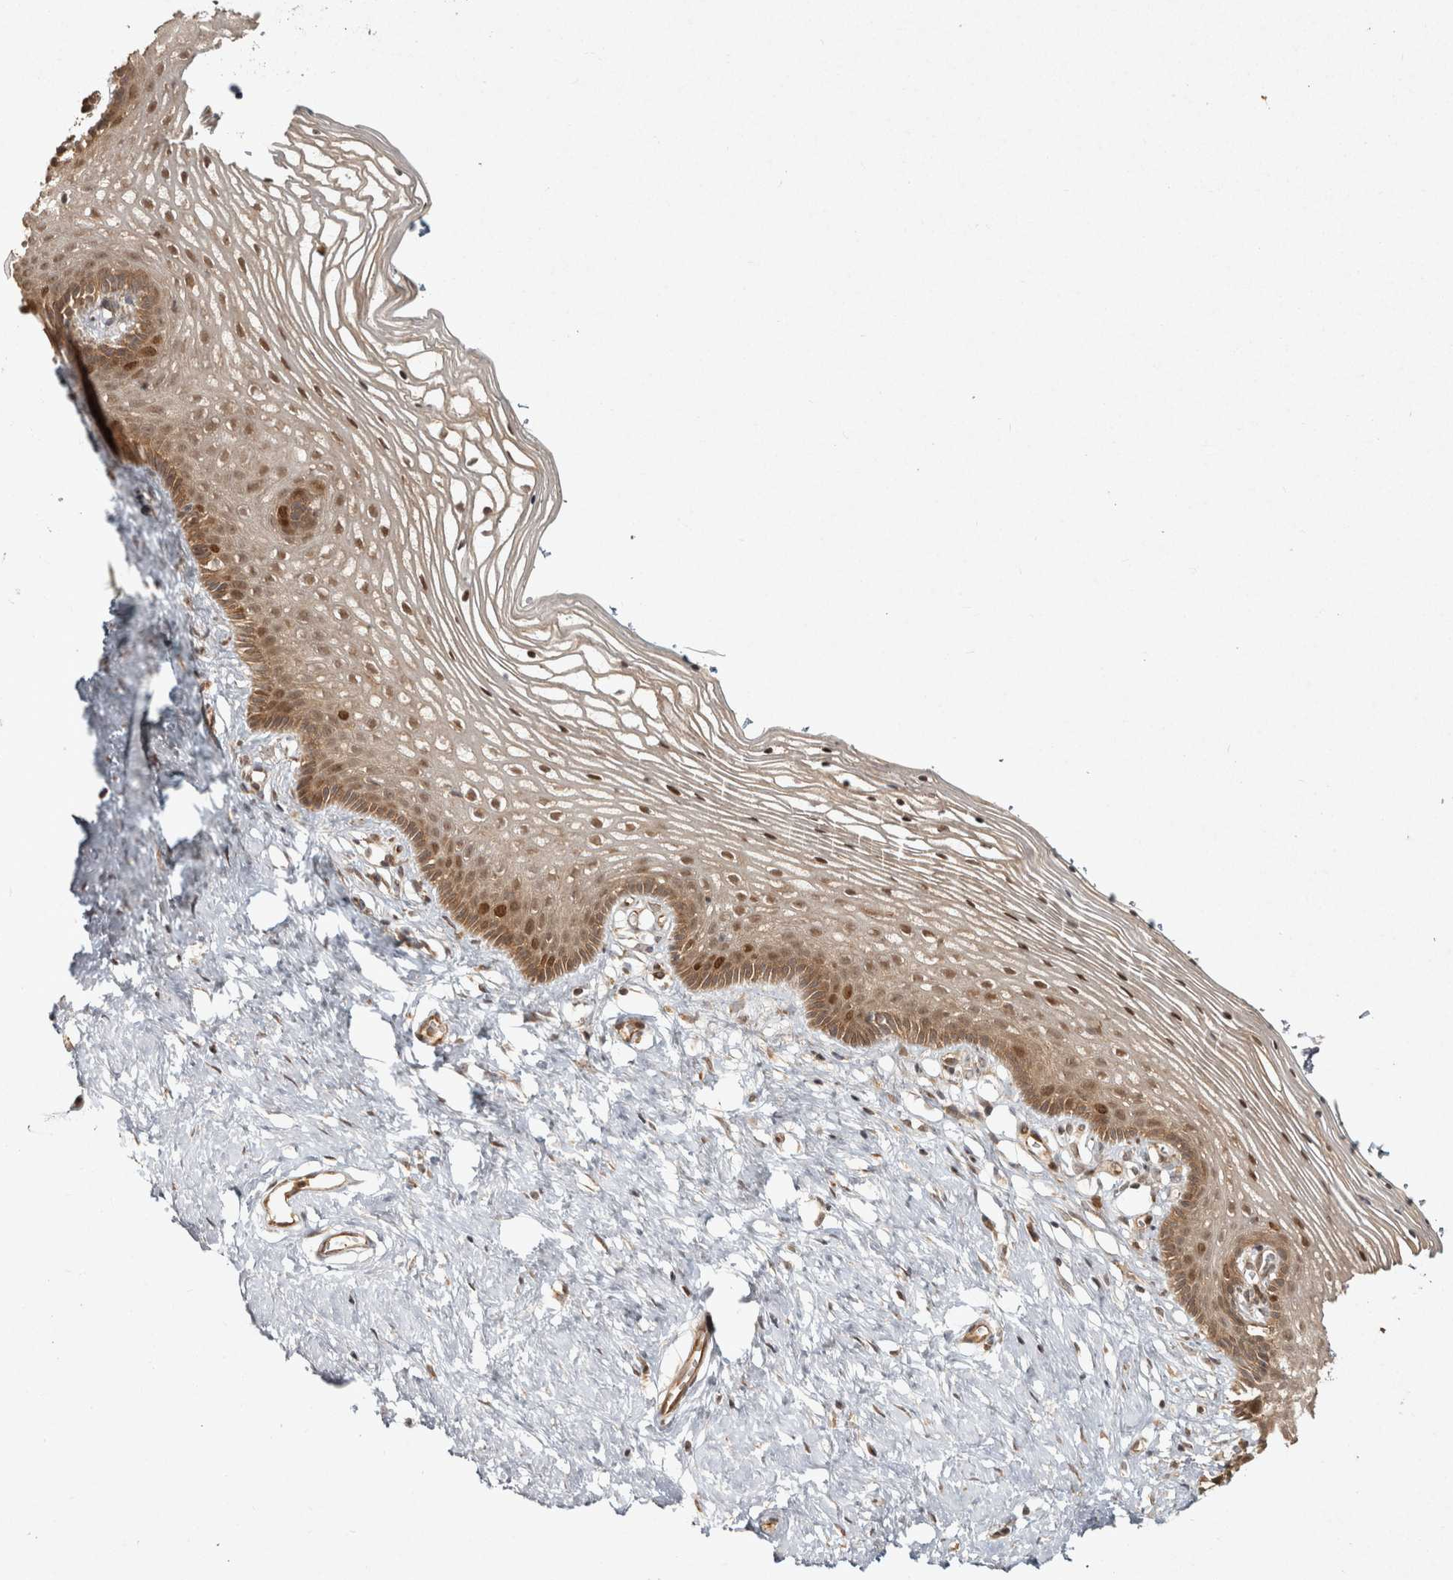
{"staining": {"intensity": "moderate", "quantity": ">75%", "location": "cytoplasmic/membranous,nuclear"}, "tissue": "vagina", "cell_type": "Squamous epithelial cells", "image_type": "normal", "snomed": [{"axis": "morphology", "description": "Normal tissue, NOS"}, {"axis": "topography", "description": "Vagina"}], "caption": "Benign vagina was stained to show a protein in brown. There is medium levels of moderate cytoplasmic/membranous,nuclear positivity in about >75% of squamous epithelial cells. Nuclei are stained in blue.", "gene": "CAMSAP2", "patient": {"sex": "female", "age": 32}}